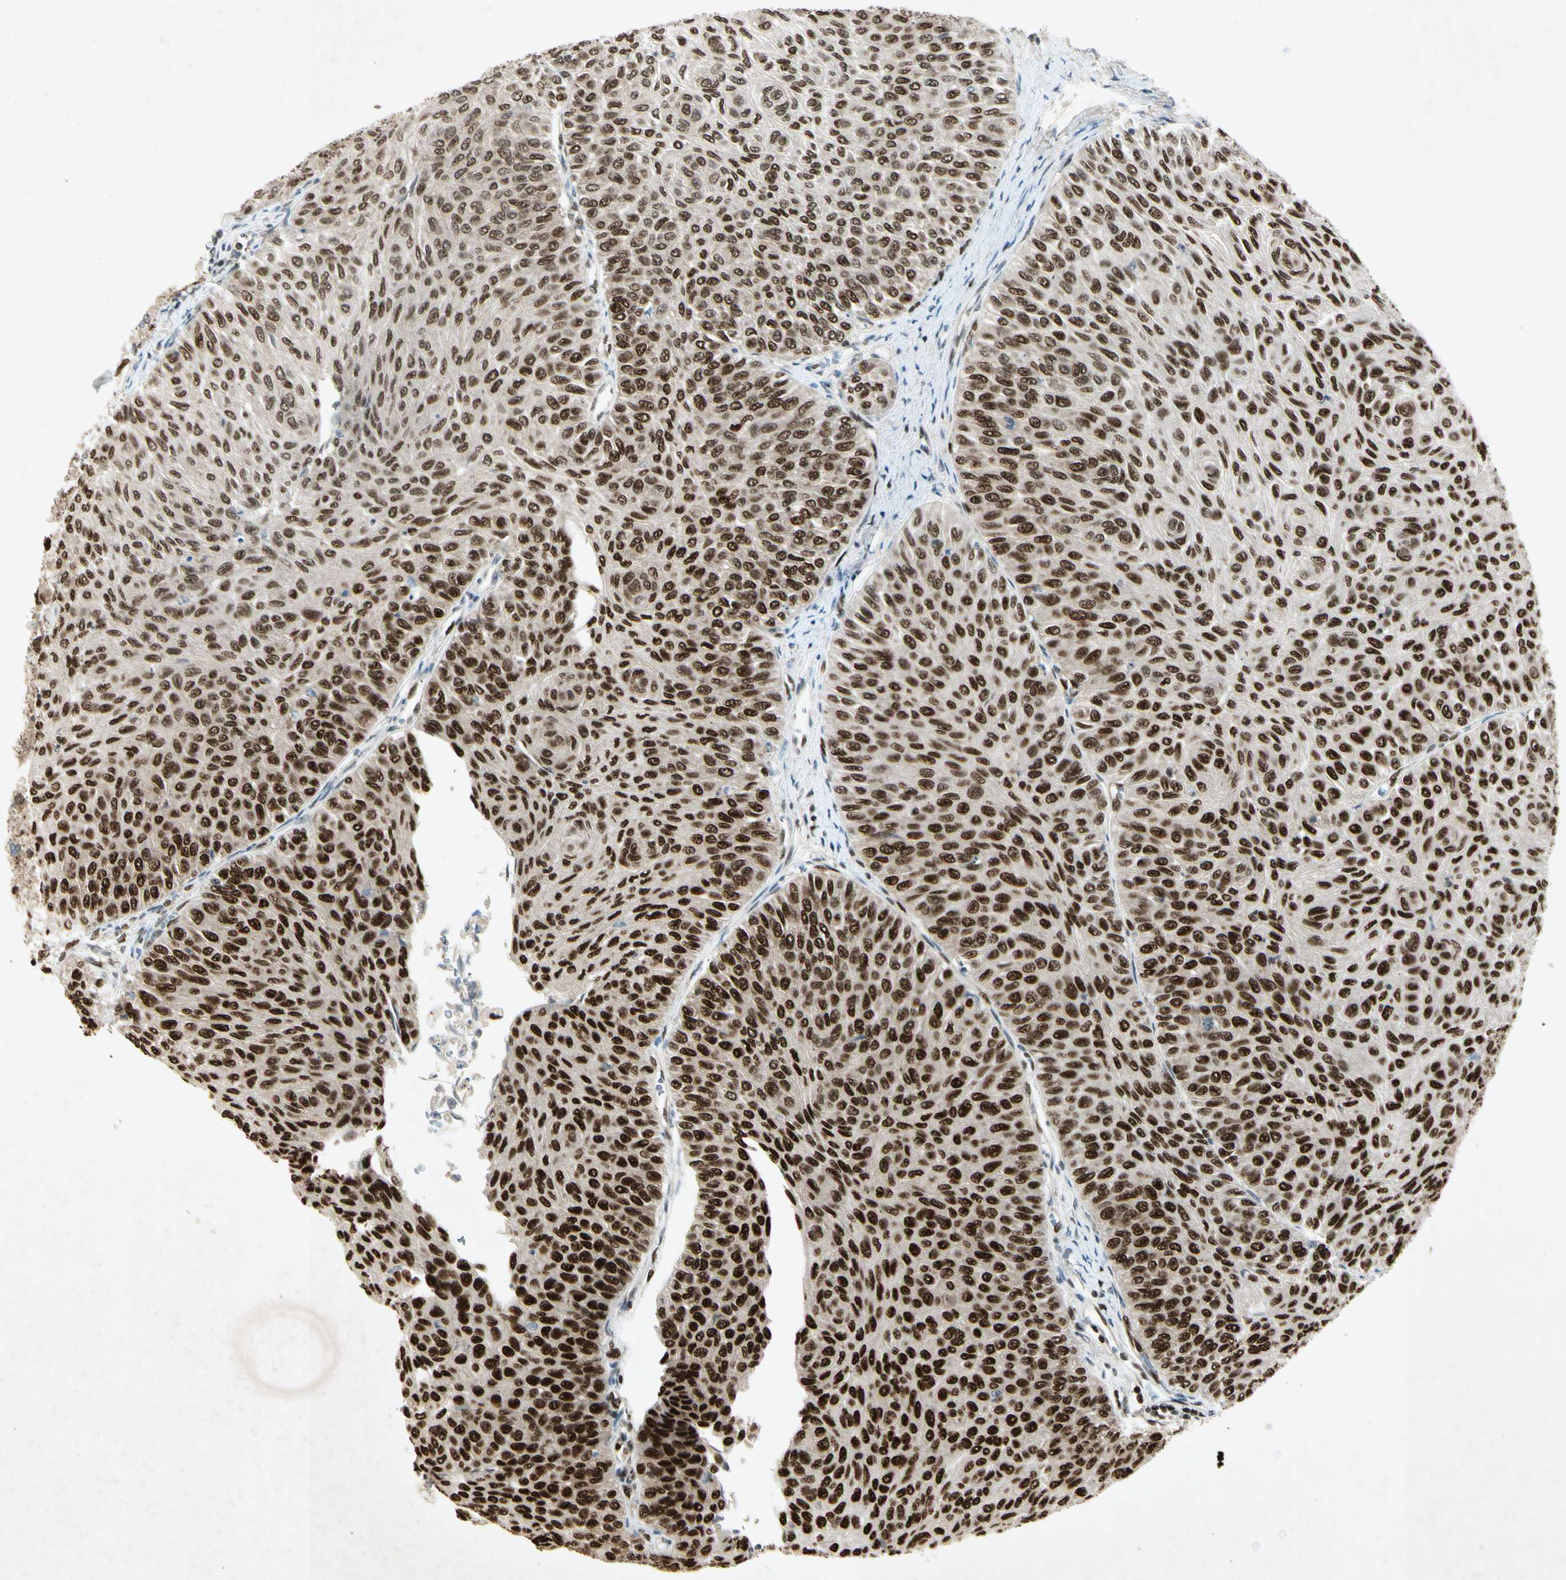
{"staining": {"intensity": "strong", "quantity": ">75%", "location": "nuclear"}, "tissue": "urothelial cancer", "cell_type": "Tumor cells", "image_type": "cancer", "snomed": [{"axis": "morphology", "description": "Urothelial carcinoma, Low grade"}, {"axis": "topography", "description": "Urinary bladder"}], "caption": "This histopathology image demonstrates immunohistochemistry (IHC) staining of human urothelial cancer, with high strong nuclear expression in approximately >75% of tumor cells.", "gene": "RNF43", "patient": {"sex": "male", "age": 78}}